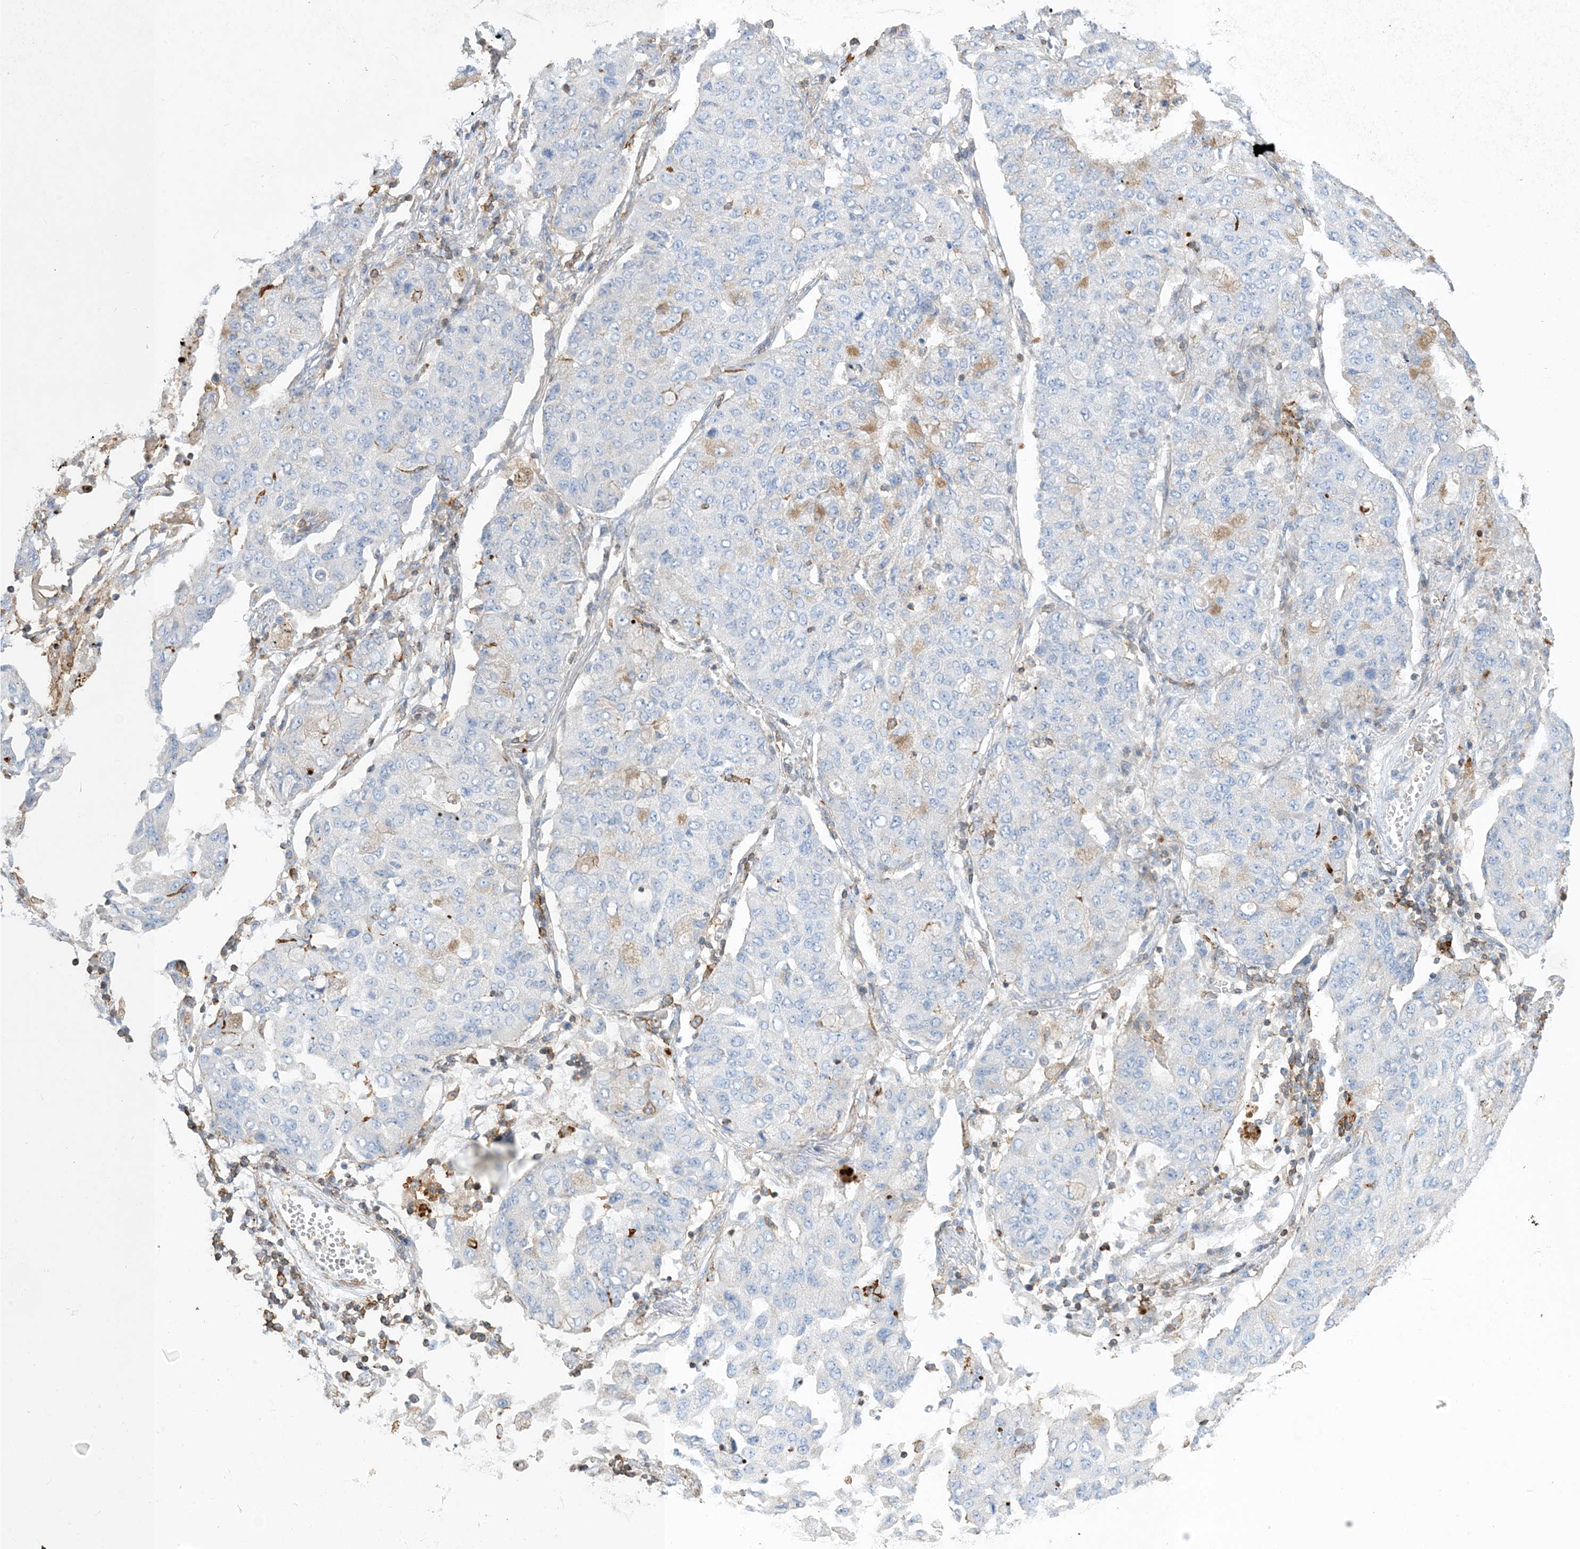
{"staining": {"intensity": "weak", "quantity": "<25%", "location": "cytoplasmic/membranous"}, "tissue": "lung cancer", "cell_type": "Tumor cells", "image_type": "cancer", "snomed": [{"axis": "morphology", "description": "Squamous cell carcinoma, NOS"}, {"axis": "topography", "description": "Lung"}], "caption": "Histopathology image shows no protein staining in tumor cells of squamous cell carcinoma (lung) tissue.", "gene": "GTF3C2", "patient": {"sex": "male", "age": 74}}